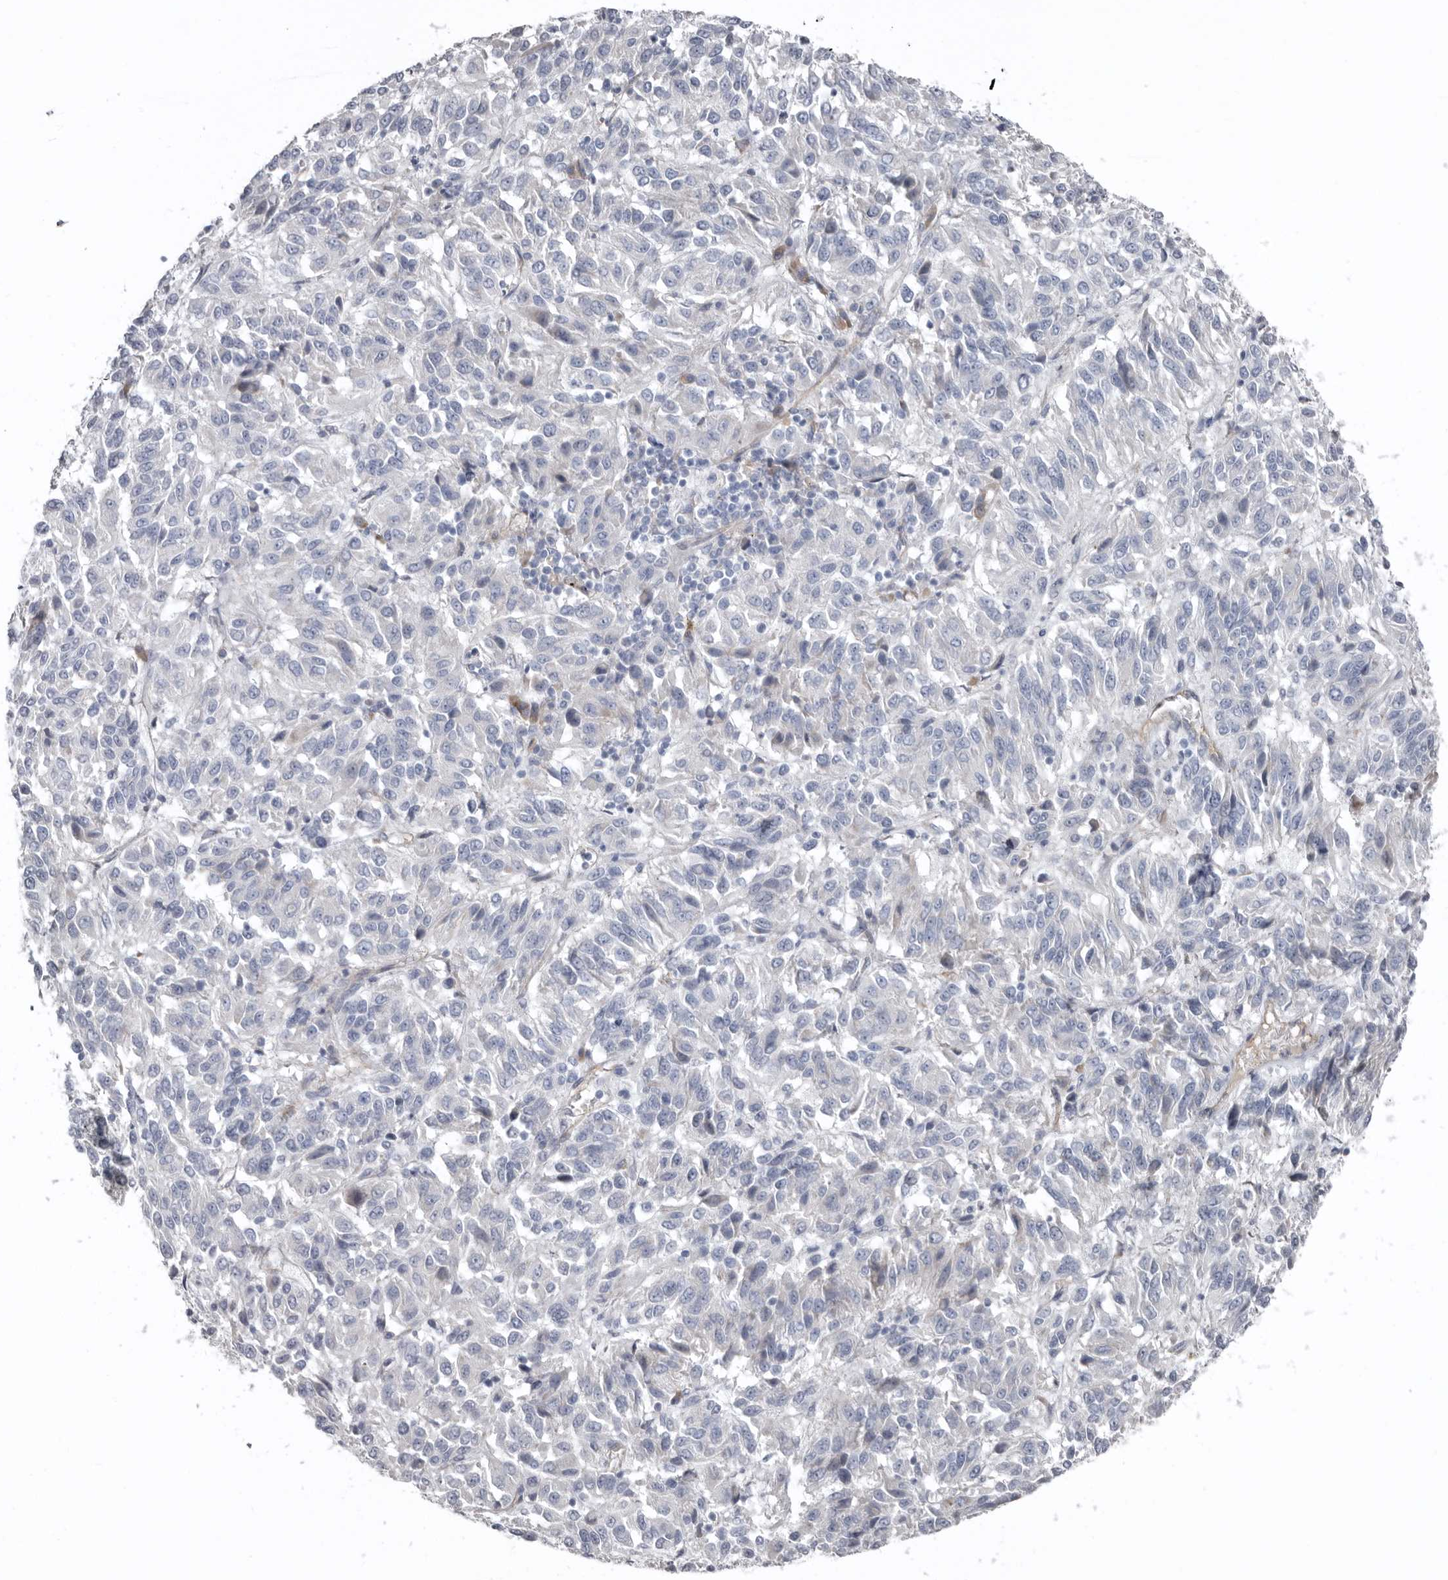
{"staining": {"intensity": "negative", "quantity": "none", "location": "none"}, "tissue": "melanoma", "cell_type": "Tumor cells", "image_type": "cancer", "snomed": [{"axis": "morphology", "description": "Malignant melanoma, Metastatic site"}, {"axis": "topography", "description": "Lung"}], "caption": "An image of human malignant melanoma (metastatic site) is negative for staining in tumor cells.", "gene": "ZNF114", "patient": {"sex": "male", "age": 64}}